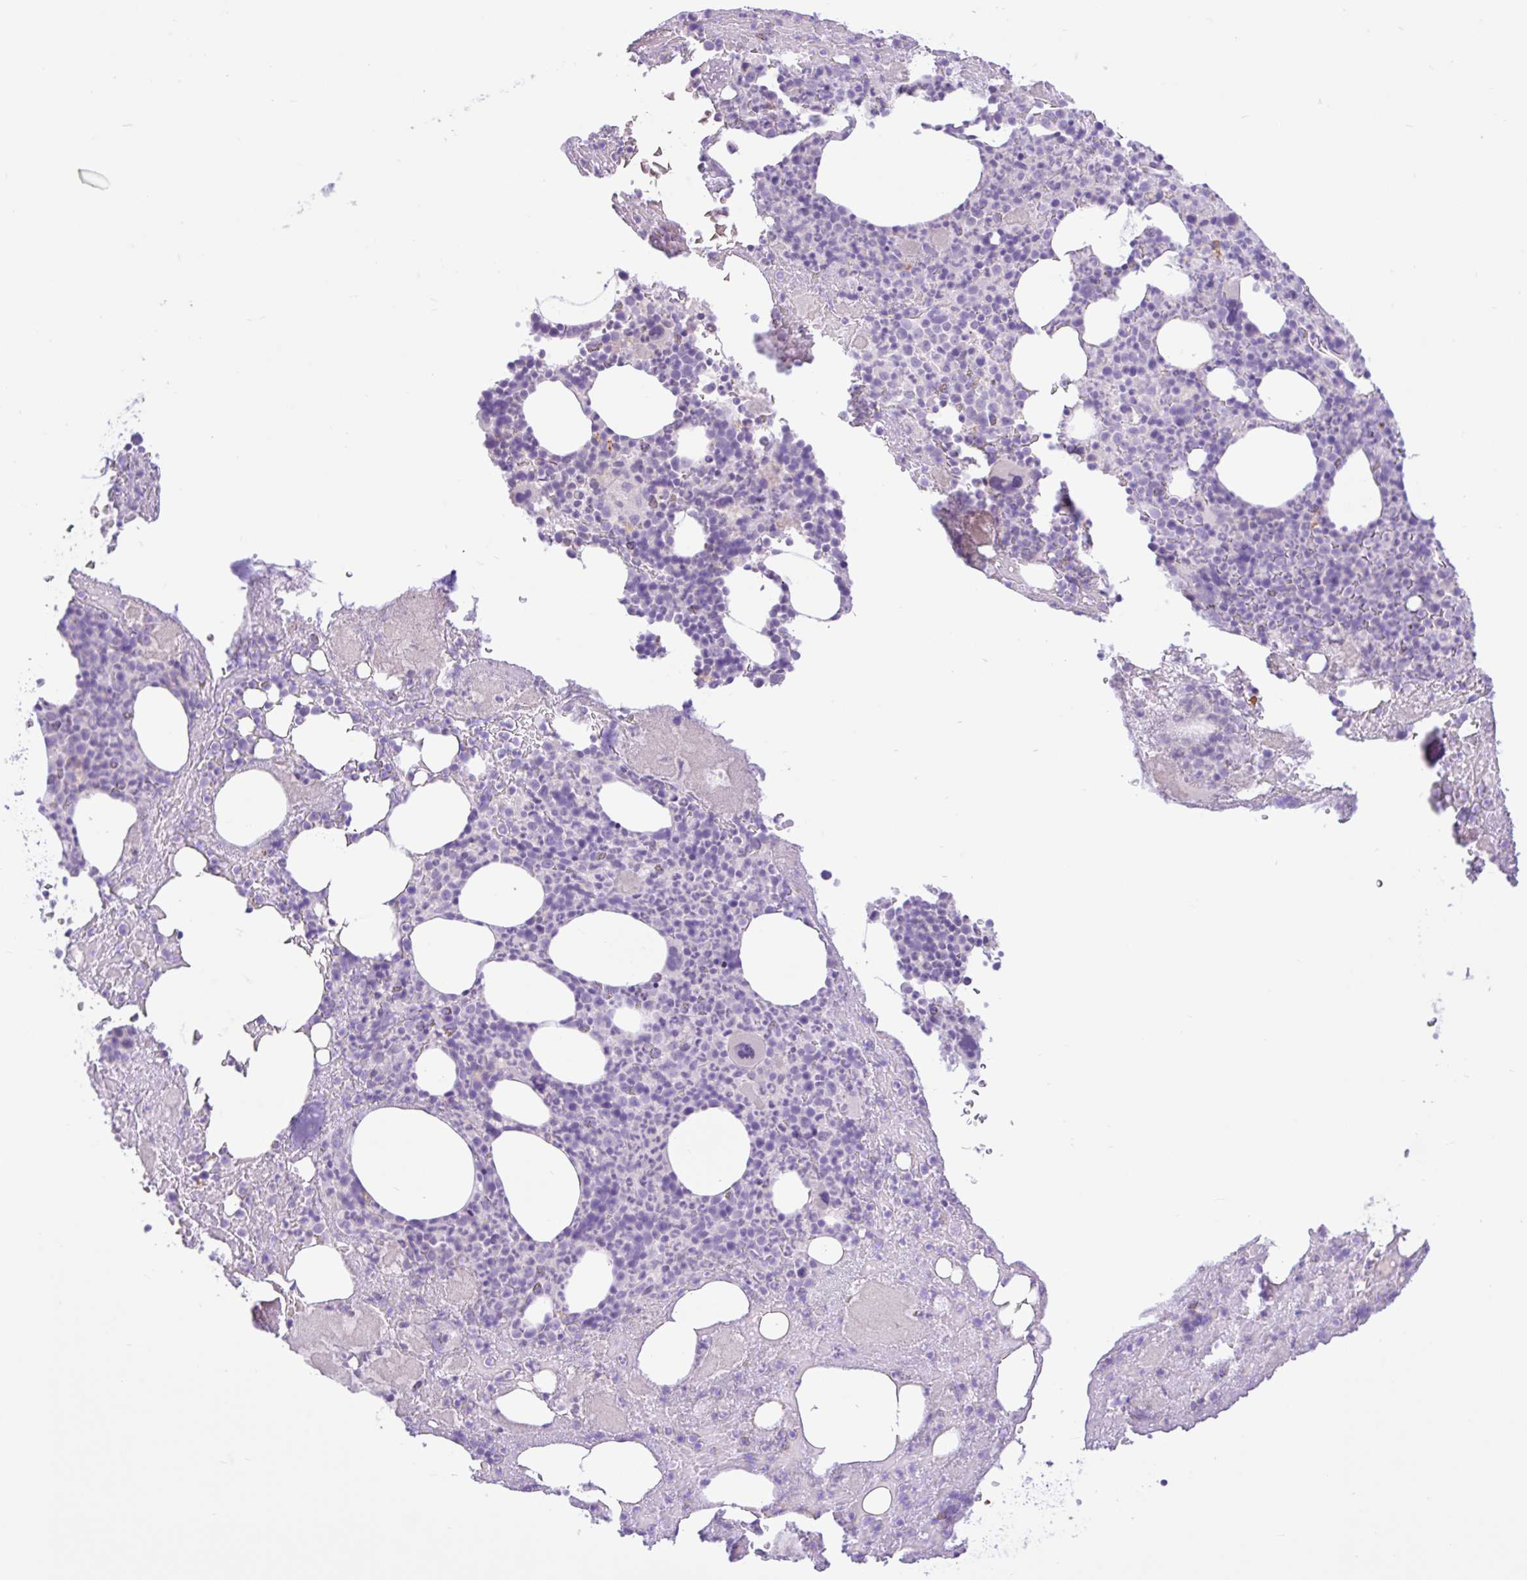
{"staining": {"intensity": "negative", "quantity": "none", "location": "none"}, "tissue": "bone marrow", "cell_type": "Hematopoietic cells", "image_type": "normal", "snomed": [{"axis": "morphology", "description": "Normal tissue, NOS"}, {"axis": "topography", "description": "Bone marrow"}], "caption": "This histopathology image is of unremarkable bone marrow stained with immunohistochemistry (IHC) to label a protein in brown with the nuclei are counter-stained blue. There is no expression in hematopoietic cells.", "gene": "ZNF101", "patient": {"sex": "female", "age": 59}}